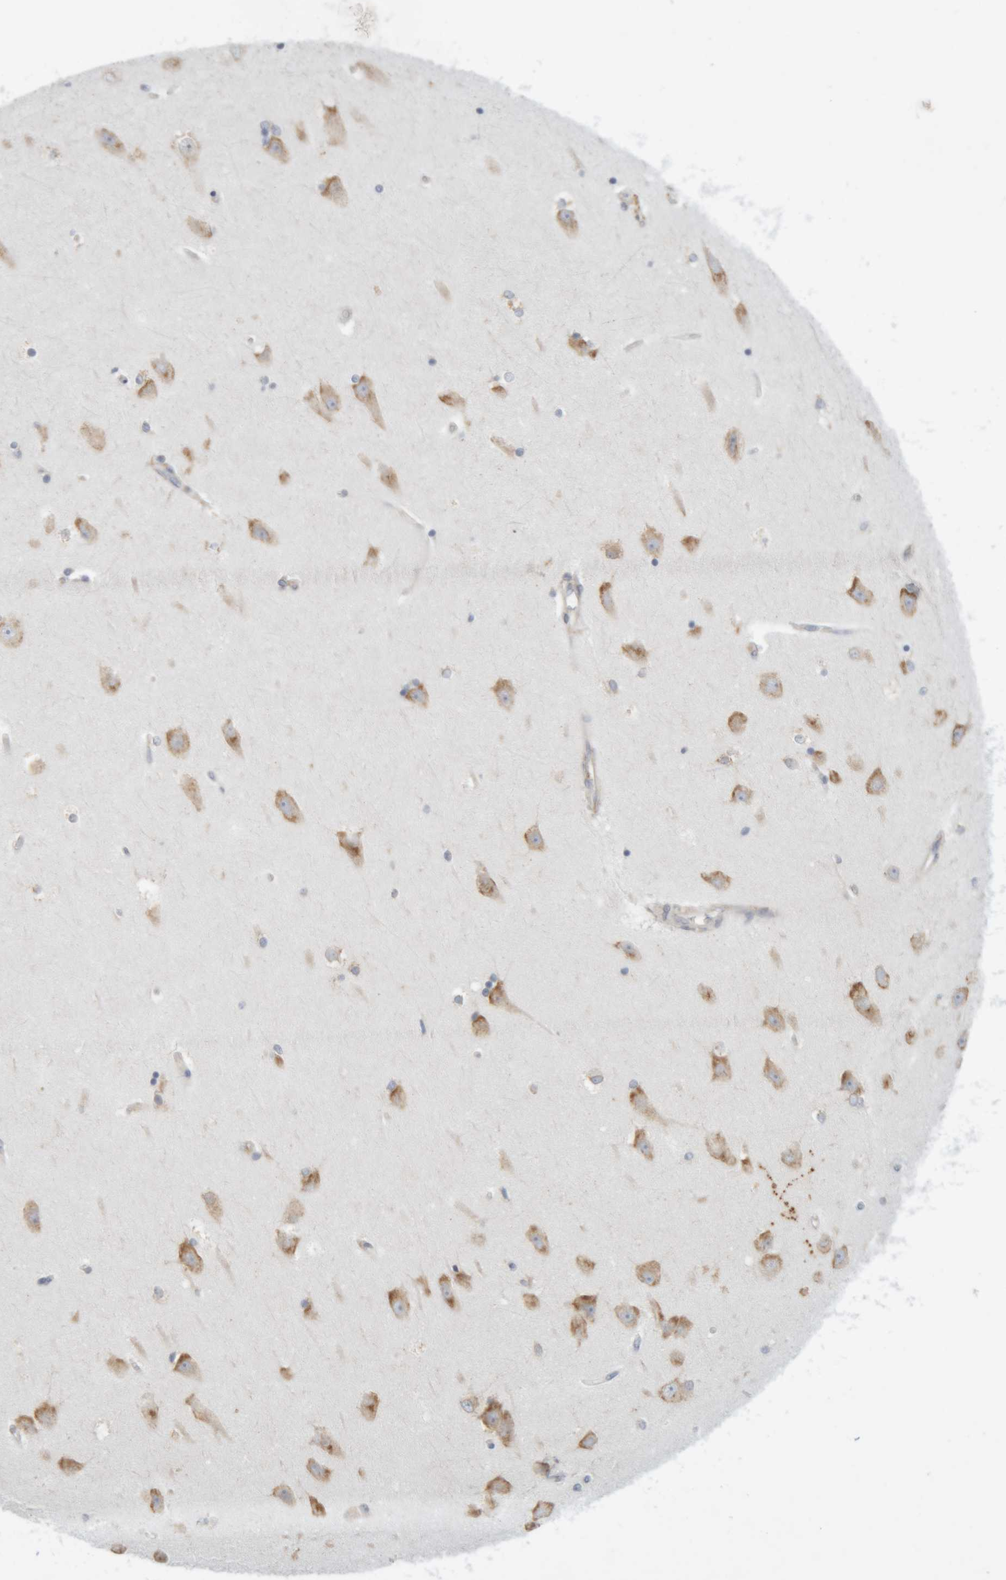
{"staining": {"intensity": "negative", "quantity": "none", "location": "none"}, "tissue": "hippocampus", "cell_type": "Glial cells", "image_type": "normal", "snomed": [{"axis": "morphology", "description": "Normal tissue, NOS"}, {"axis": "topography", "description": "Hippocampus"}], "caption": "This is an immunohistochemistry image of benign human hippocampus. There is no expression in glial cells.", "gene": "RPN2", "patient": {"sex": "male", "age": 45}}